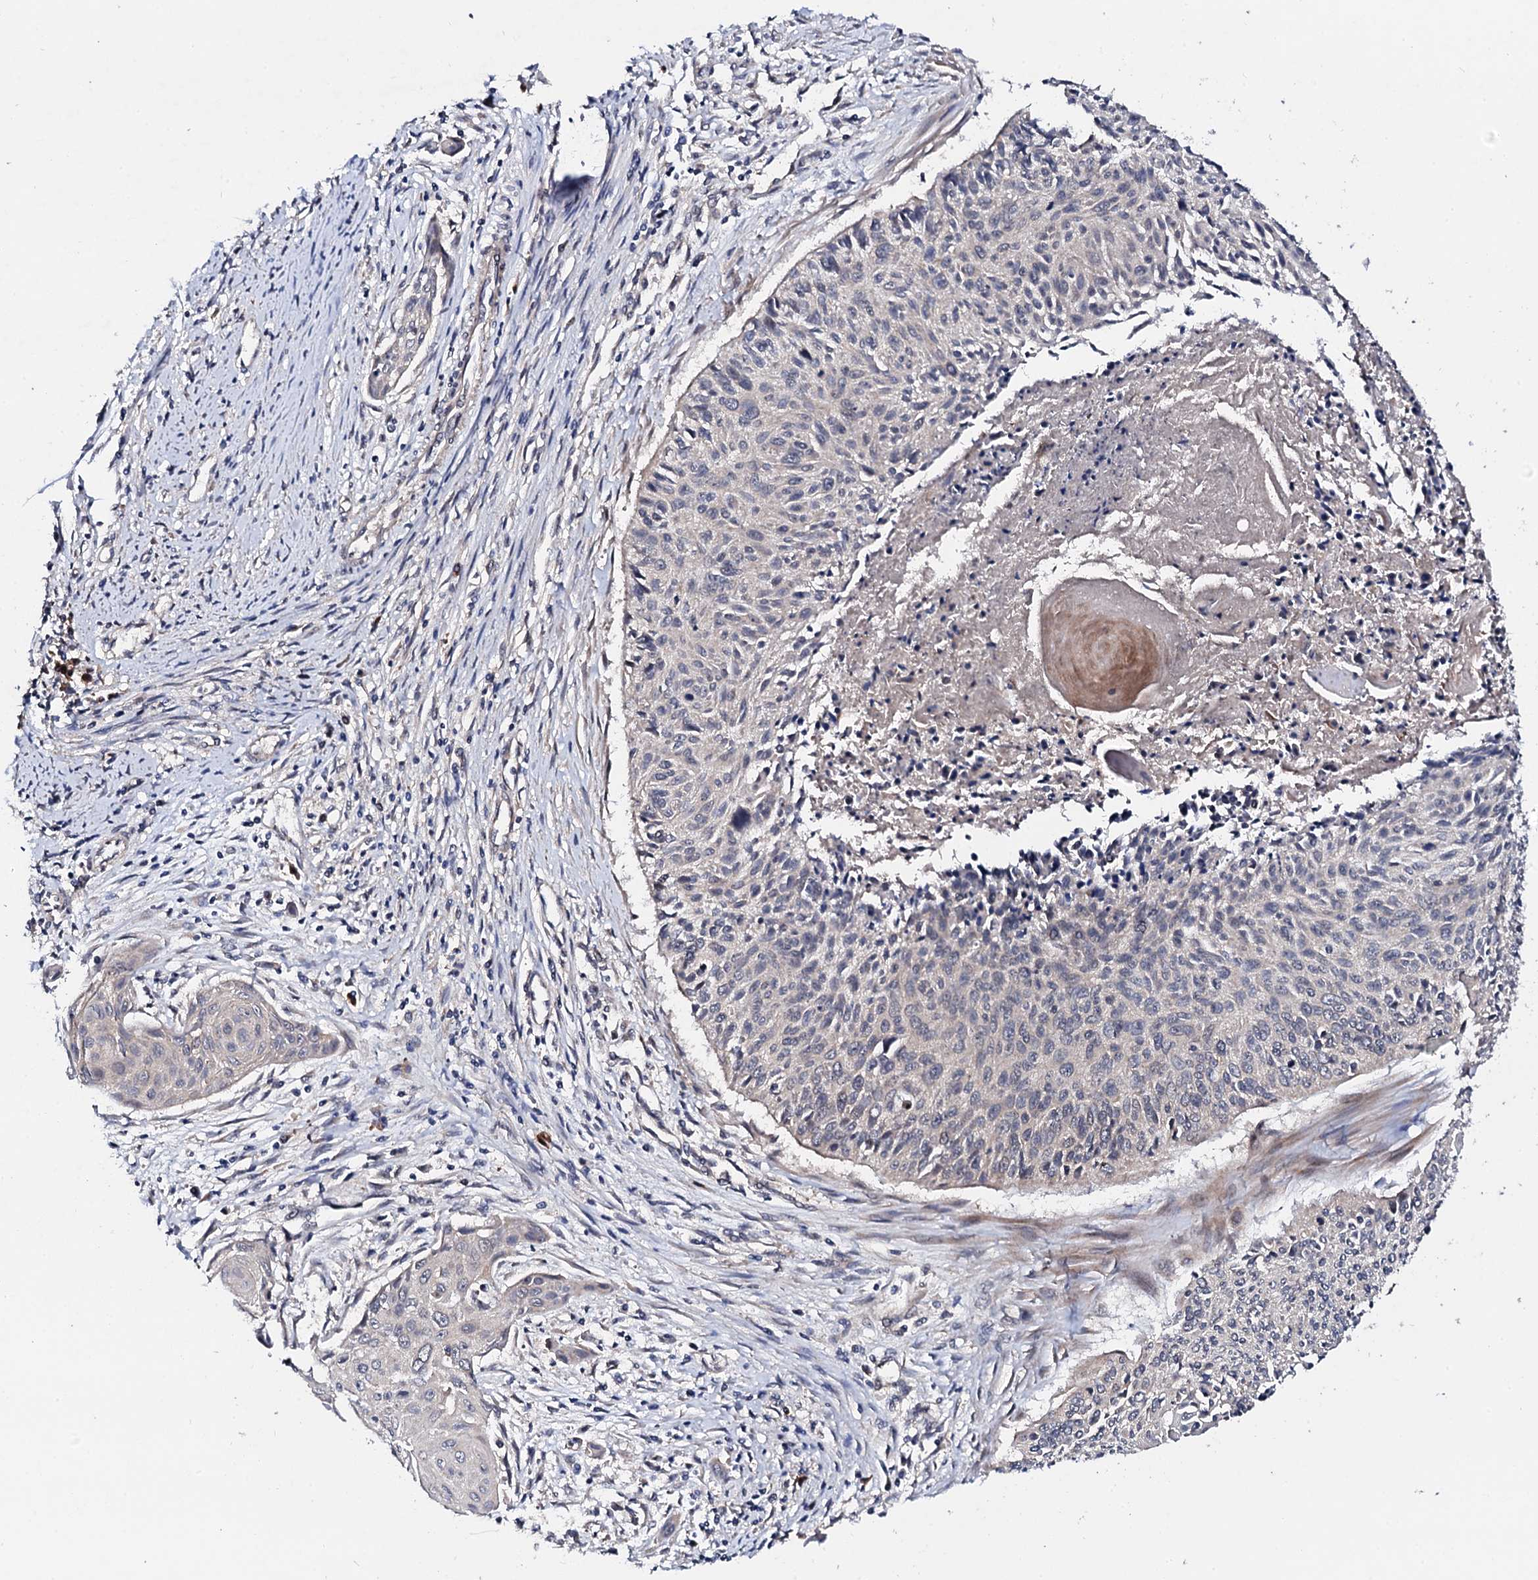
{"staining": {"intensity": "negative", "quantity": "none", "location": "none"}, "tissue": "cervical cancer", "cell_type": "Tumor cells", "image_type": "cancer", "snomed": [{"axis": "morphology", "description": "Squamous cell carcinoma, NOS"}, {"axis": "topography", "description": "Cervix"}], "caption": "This image is of cervical cancer (squamous cell carcinoma) stained with immunohistochemistry to label a protein in brown with the nuclei are counter-stained blue. There is no staining in tumor cells.", "gene": "IP6K1", "patient": {"sex": "female", "age": 55}}